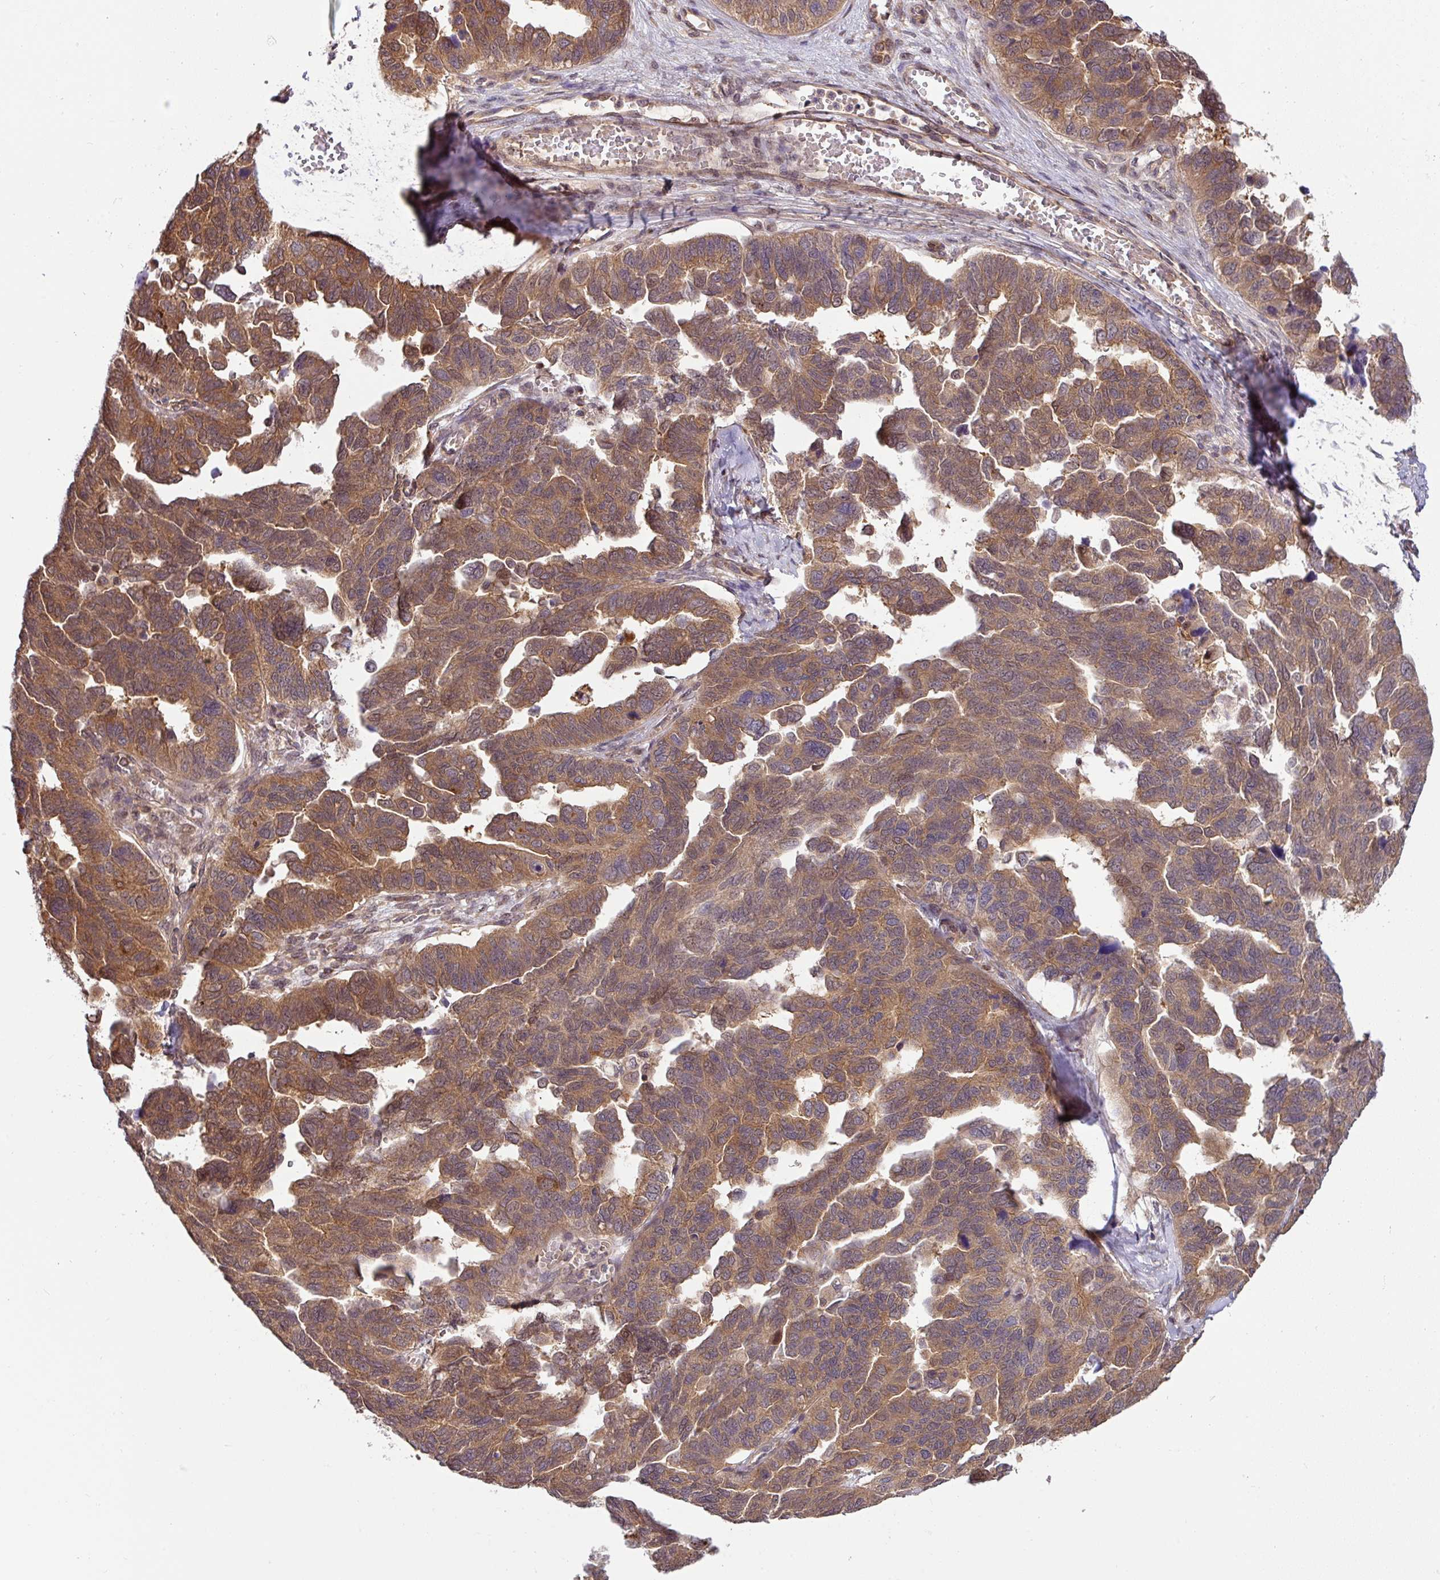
{"staining": {"intensity": "moderate", "quantity": ">75%", "location": "cytoplasmic/membranous"}, "tissue": "ovarian cancer", "cell_type": "Tumor cells", "image_type": "cancer", "snomed": [{"axis": "morphology", "description": "Cystadenocarcinoma, serous, NOS"}, {"axis": "topography", "description": "Ovary"}], "caption": "Protein expression analysis of ovarian serous cystadenocarcinoma demonstrates moderate cytoplasmic/membranous positivity in about >75% of tumor cells. The staining is performed using DAB brown chromogen to label protein expression. The nuclei are counter-stained blue using hematoxylin.", "gene": "SHB", "patient": {"sex": "female", "age": 64}}